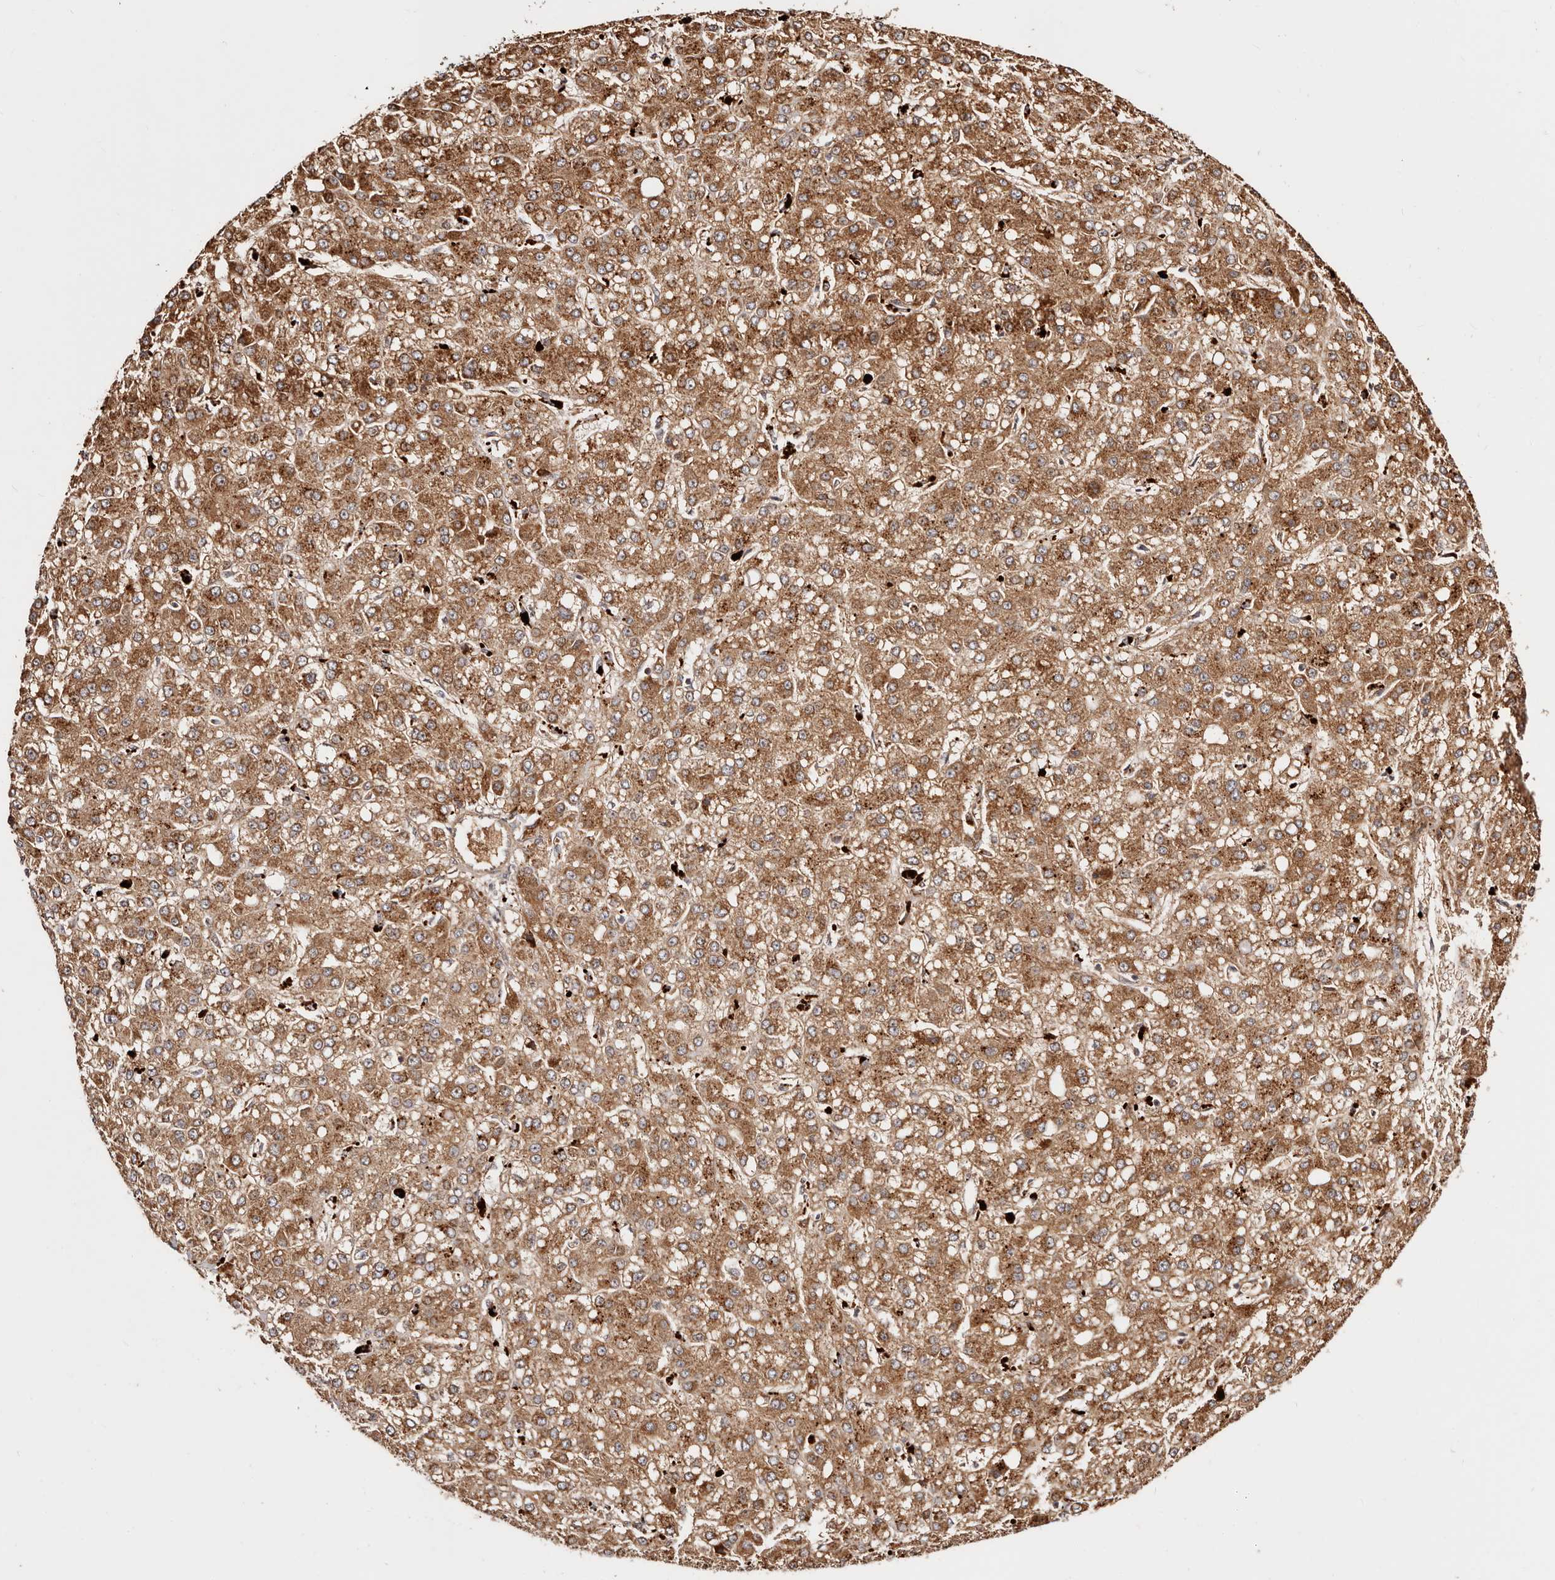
{"staining": {"intensity": "moderate", "quantity": ">75%", "location": "cytoplasmic/membranous"}, "tissue": "liver cancer", "cell_type": "Tumor cells", "image_type": "cancer", "snomed": [{"axis": "morphology", "description": "Carcinoma, Hepatocellular, NOS"}, {"axis": "topography", "description": "Liver"}], "caption": "This photomicrograph reveals IHC staining of human liver cancer (hepatocellular carcinoma), with medium moderate cytoplasmic/membranous expression in about >75% of tumor cells.", "gene": "PTPN22", "patient": {"sex": "male", "age": 67}}